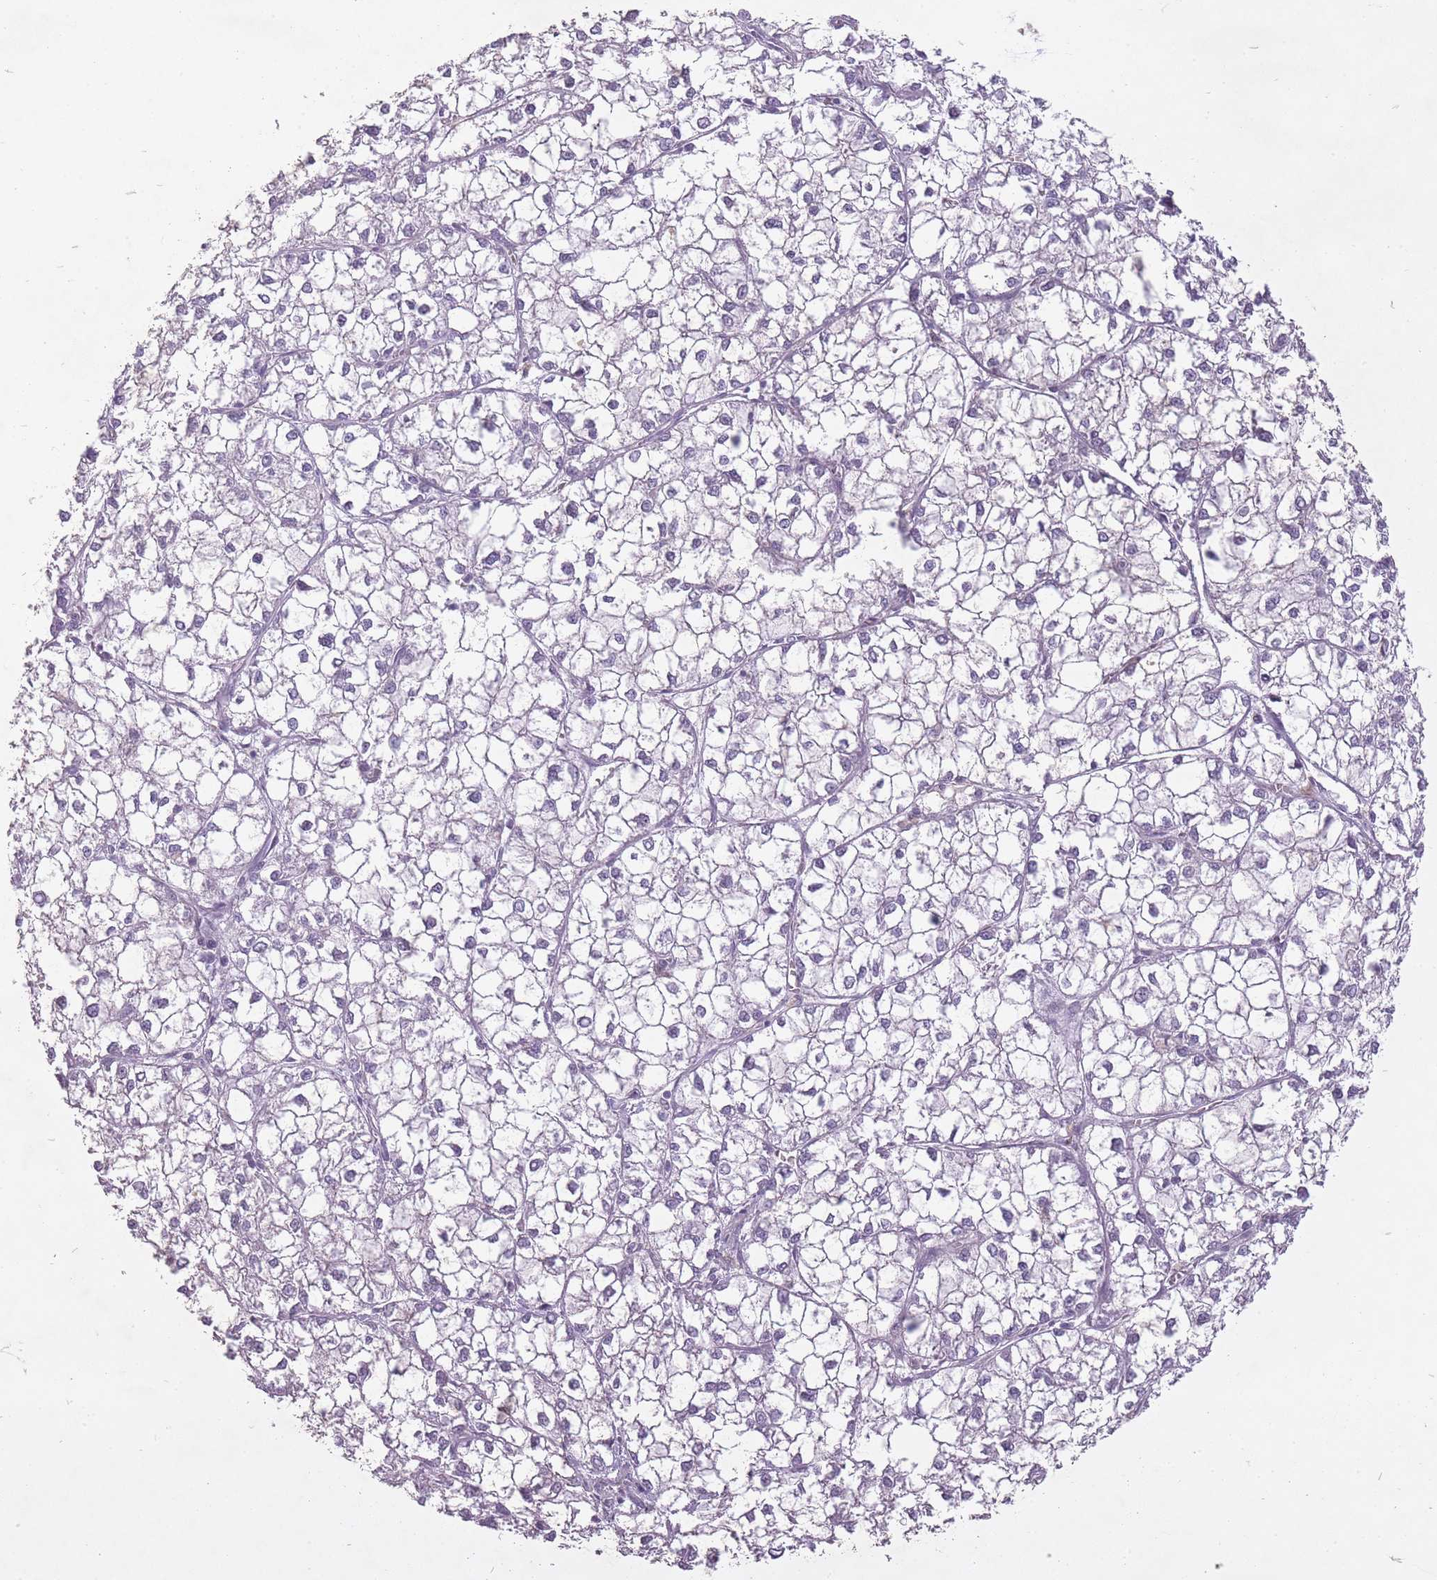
{"staining": {"intensity": "negative", "quantity": "none", "location": "none"}, "tissue": "liver cancer", "cell_type": "Tumor cells", "image_type": "cancer", "snomed": [{"axis": "morphology", "description": "Carcinoma, Hepatocellular, NOS"}, {"axis": "topography", "description": "Liver"}], "caption": "IHC of human liver cancer shows no staining in tumor cells. (Brightfield microscopy of DAB IHC at high magnification).", "gene": "FAM43B", "patient": {"sex": "female", "age": 43}}